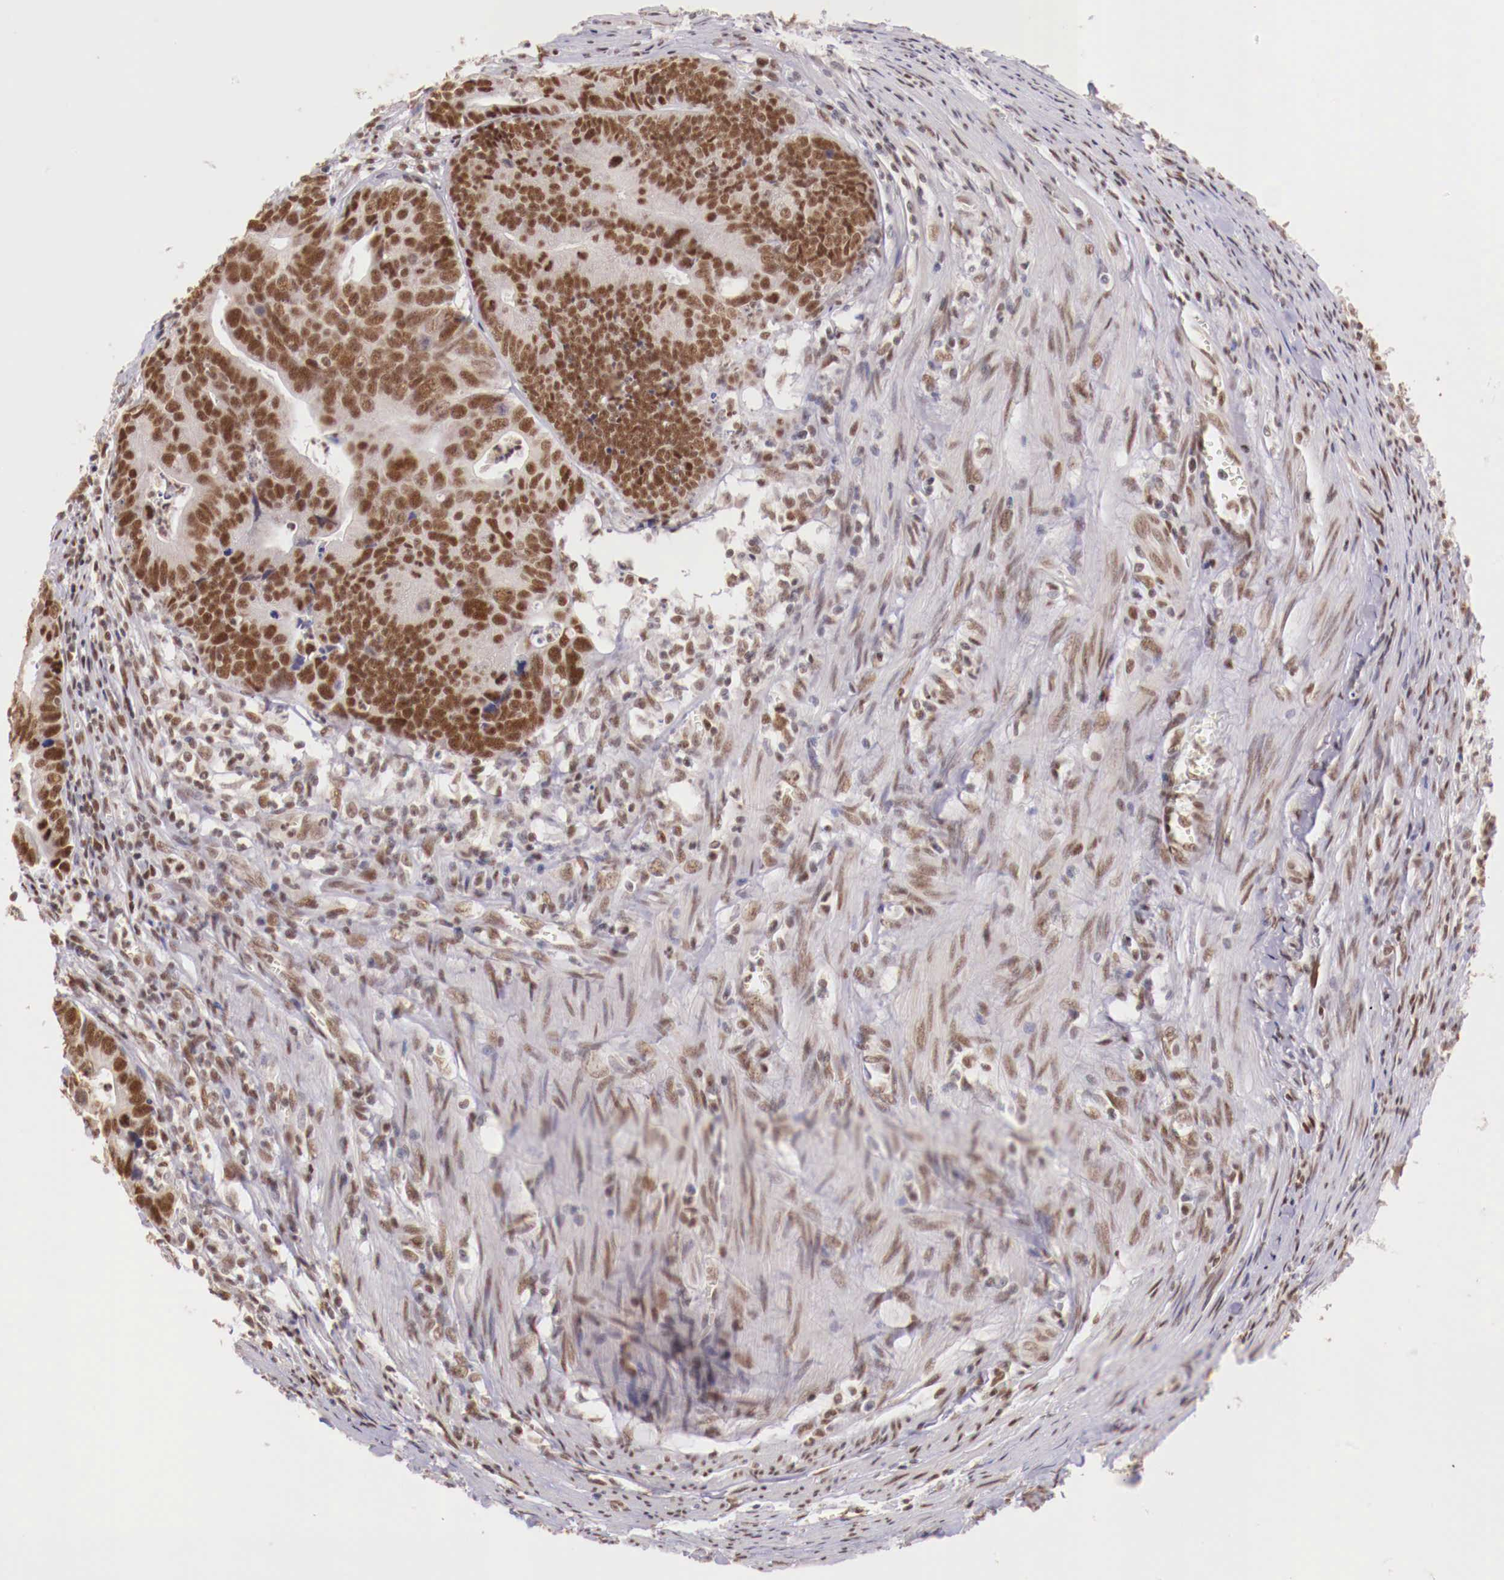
{"staining": {"intensity": "moderate", "quantity": ">75%", "location": "nuclear"}, "tissue": "colorectal cancer", "cell_type": "Tumor cells", "image_type": "cancer", "snomed": [{"axis": "morphology", "description": "Adenocarcinoma, NOS"}, {"axis": "topography", "description": "Colon"}], "caption": "The micrograph reveals staining of colorectal adenocarcinoma, revealing moderate nuclear protein staining (brown color) within tumor cells.", "gene": "SP1", "patient": {"sex": "female", "age": 78}}